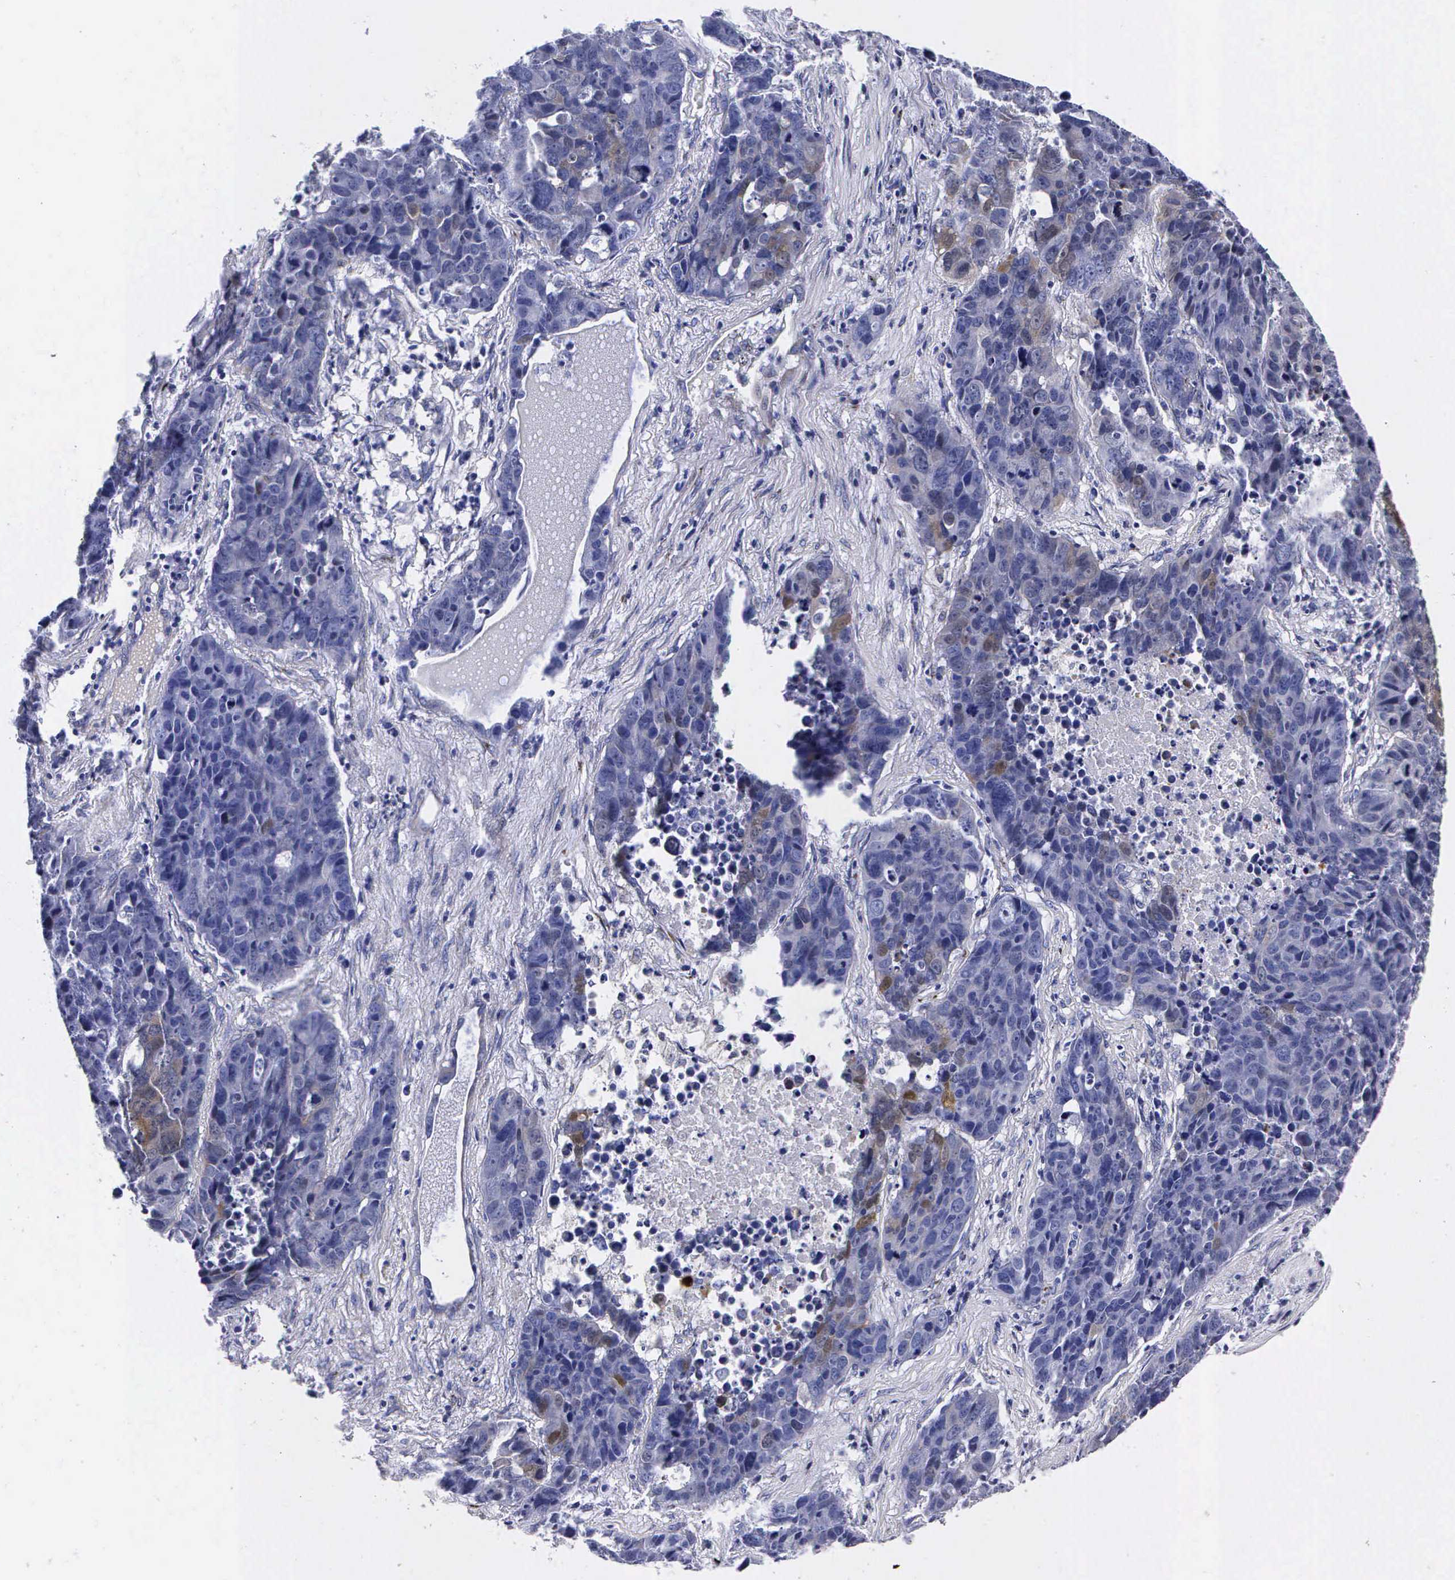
{"staining": {"intensity": "negative", "quantity": "none", "location": "none"}, "tissue": "lung cancer", "cell_type": "Tumor cells", "image_type": "cancer", "snomed": [{"axis": "morphology", "description": "Carcinoid, malignant, NOS"}, {"axis": "topography", "description": "Lung"}], "caption": "Image shows no significant protein positivity in tumor cells of malignant carcinoid (lung). (DAB immunohistochemistry with hematoxylin counter stain).", "gene": "ENO2", "patient": {"sex": "male", "age": 60}}